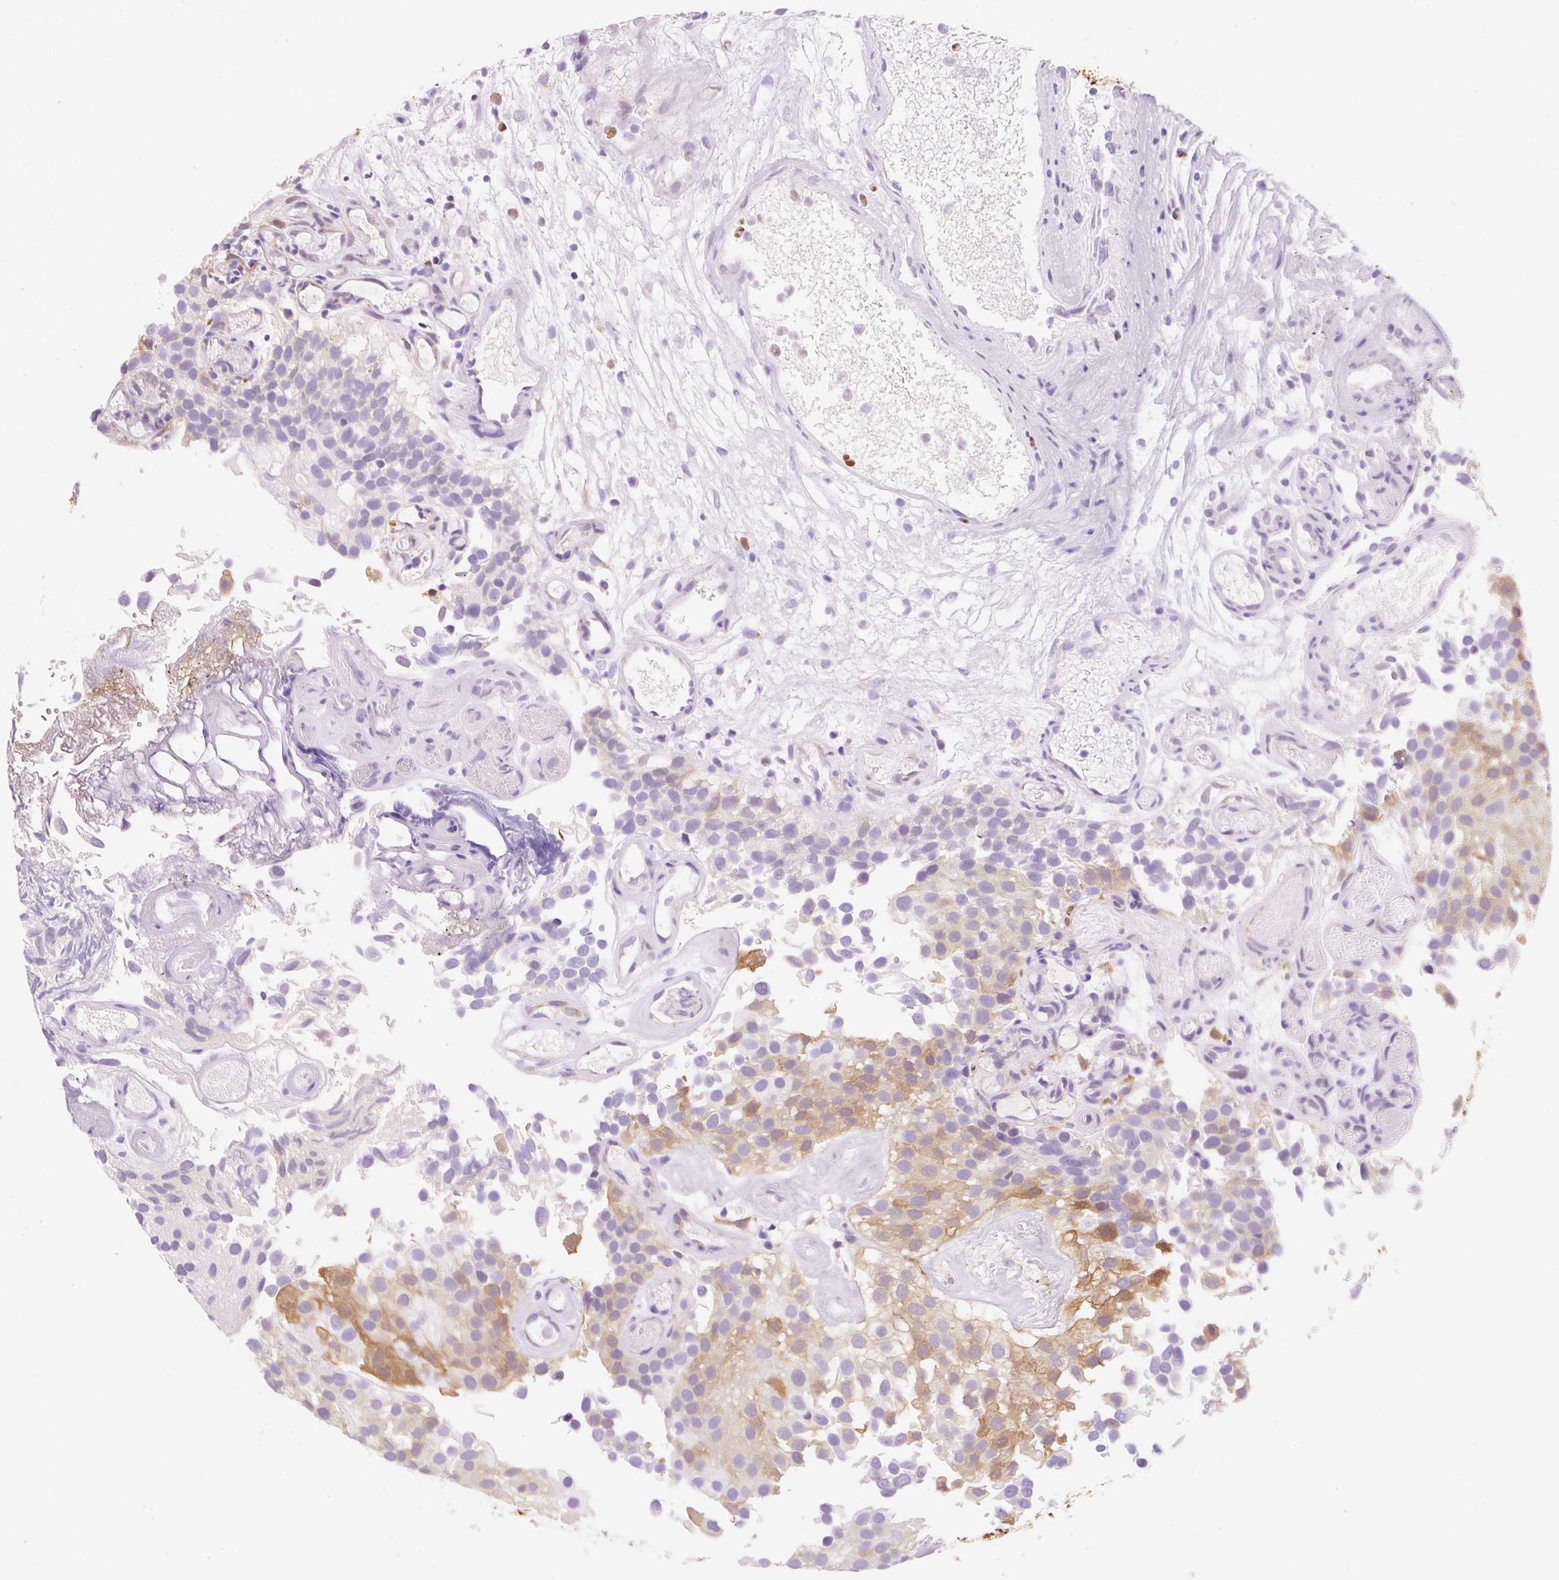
{"staining": {"intensity": "moderate", "quantity": "25%-75%", "location": "cytoplasmic/membranous"}, "tissue": "urothelial cancer", "cell_type": "Tumor cells", "image_type": "cancer", "snomed": [{"axis": "morphology", "description": "Urothelial carcinoma, NOS"}, {"axis": "topography", "description": "Urinary bladder"}], "caption": "Transitional cell carcinoma tissue reveals moderate cytoplasmic/membranous positivity in approximately 25%-75% of tumor cells", "gene": "FABP5", "patient": {"sex": "male", "age": 87}}